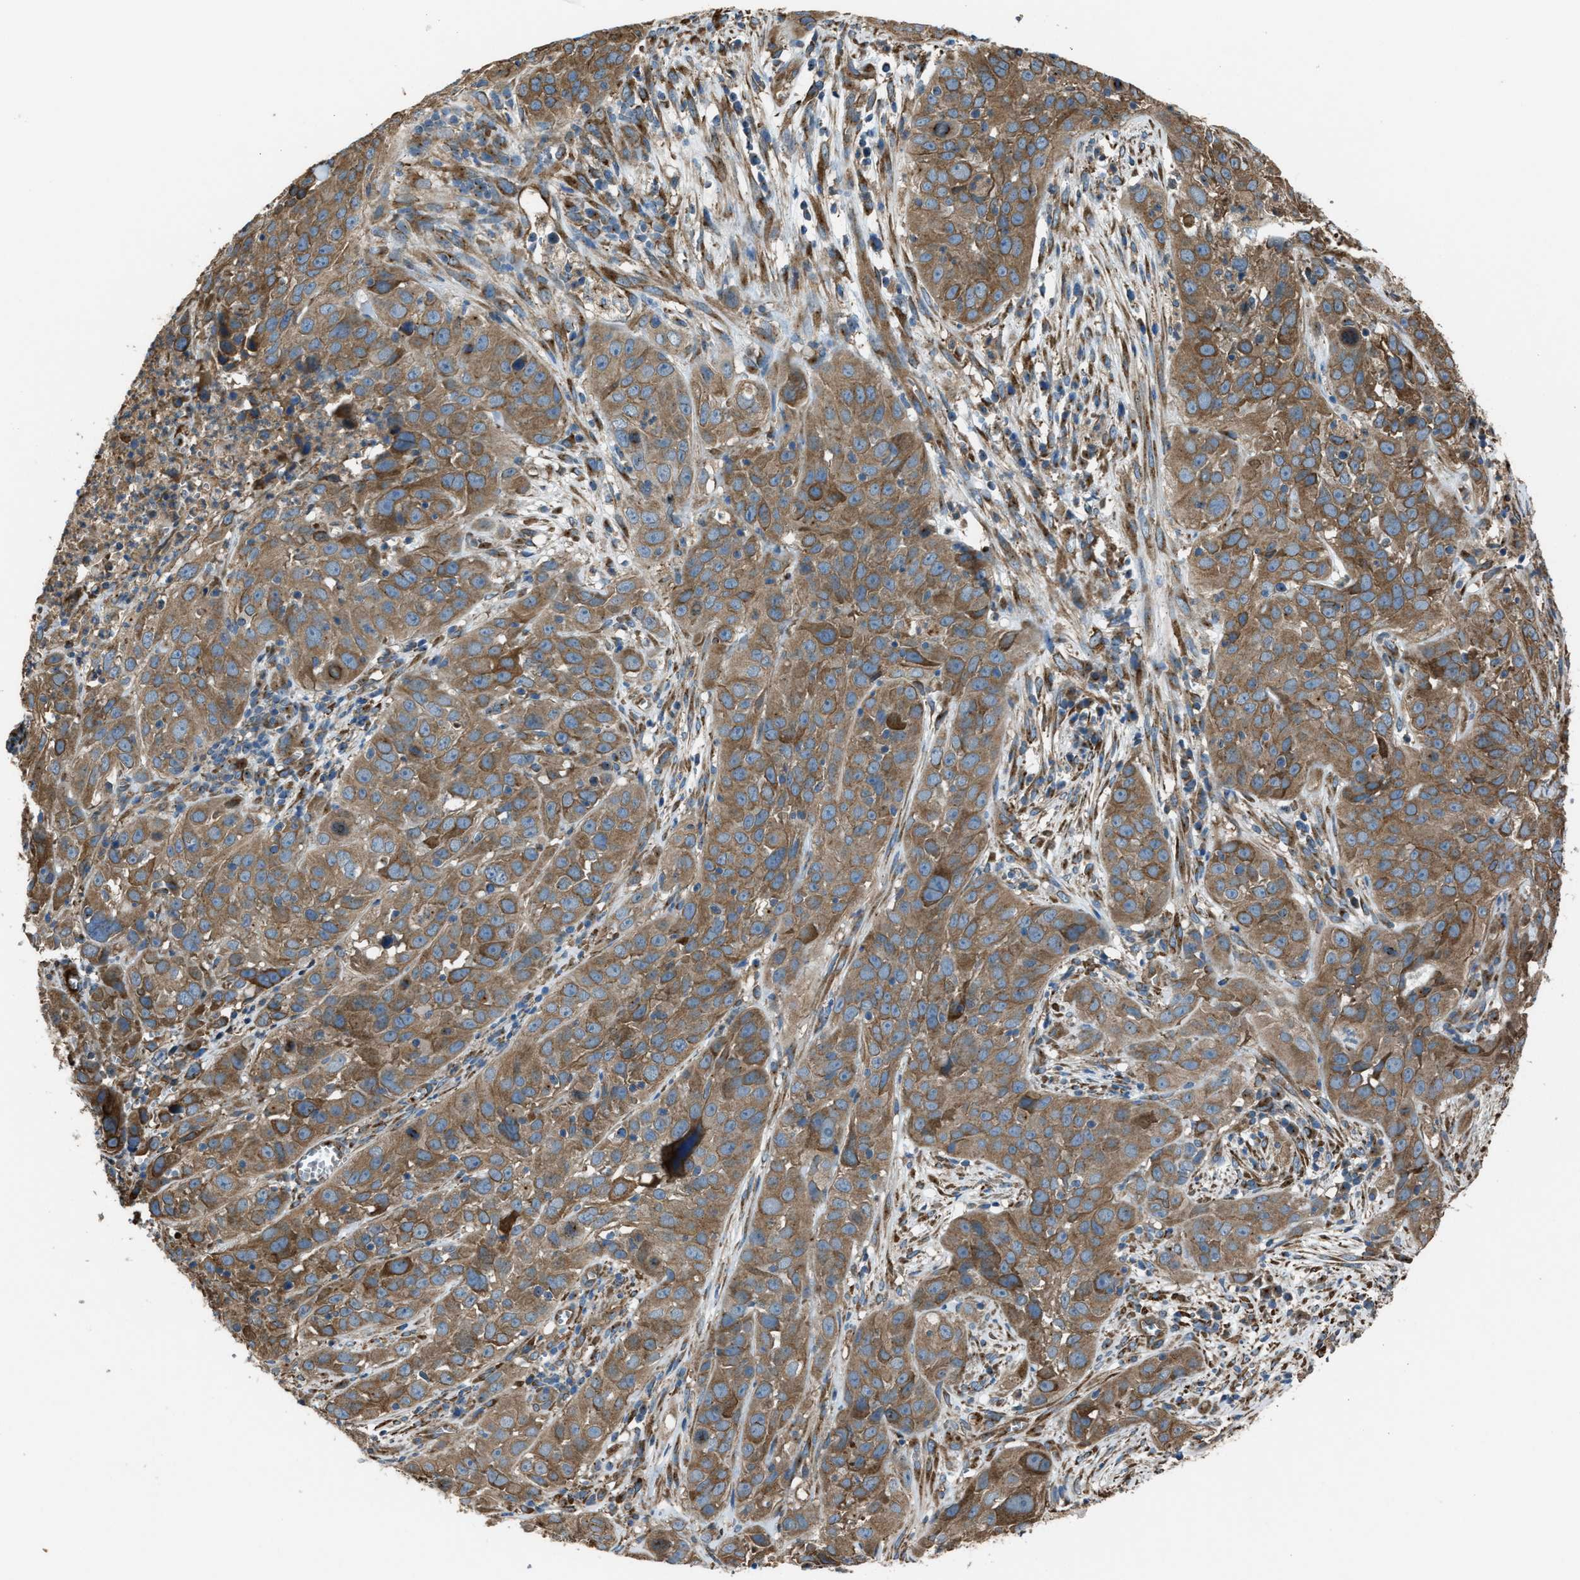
{"staining": {"intensity": "moderate", "quantity": ">75%", "location": "cytoplasmic/membranous"}, "tissue": "cervical cancer", "cell_type": "Tumor cells", "image_type": "cancer", "snomed": [{"axis": "morphology", "description": "Squamous cell carcinoma, NOS"}, {"axis": "topography", "description": "Cervix"}], "caption": "This is a micrograph of IHC staining of cervical cancer (squamous cell carcinoma), which shows moderate staining in the cytoplasmic/membranous of tumor cells.", "gene": "TRPC1", "patient": {"sex": "female", "age": 32}}